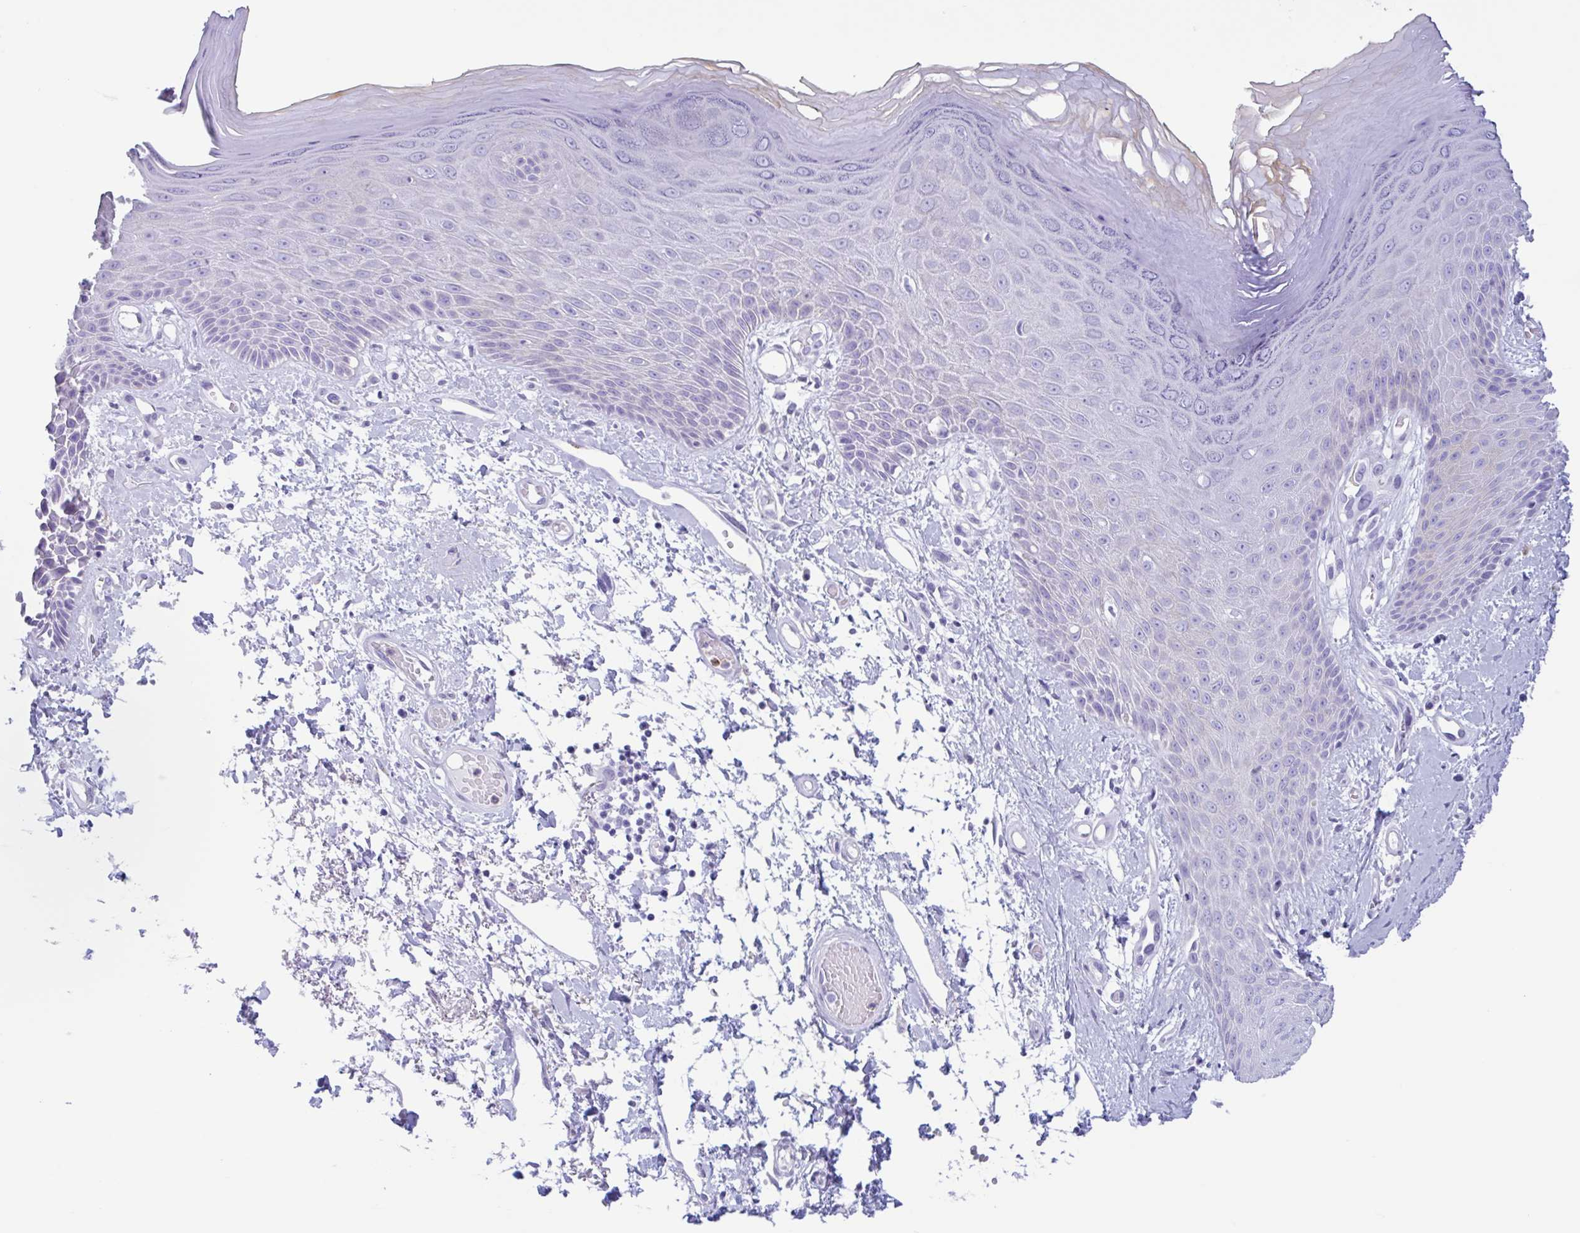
{"staining": {"intensity": "moderate", "quantity": "<25%", "location": "cytoplasmic/membranous"}, "tissue": "skin", "cell_type": "Epidermal cells", "image_type": "normal", "snomed": [{"axis": "morphology", "description": "Normal tissue, NOS"}, {"axis": "topography", "description": "Anal"}, {"axis": "topography", "description": "Peripheral nerve tissue"}], "caption": "Epidermal cells display low levels of moderate cytoplasmic/membranous positivity in approximately <25% of cells in normal skin.", "gene": "DTWD2", "patient": {"sex": "male", "age": 78}}